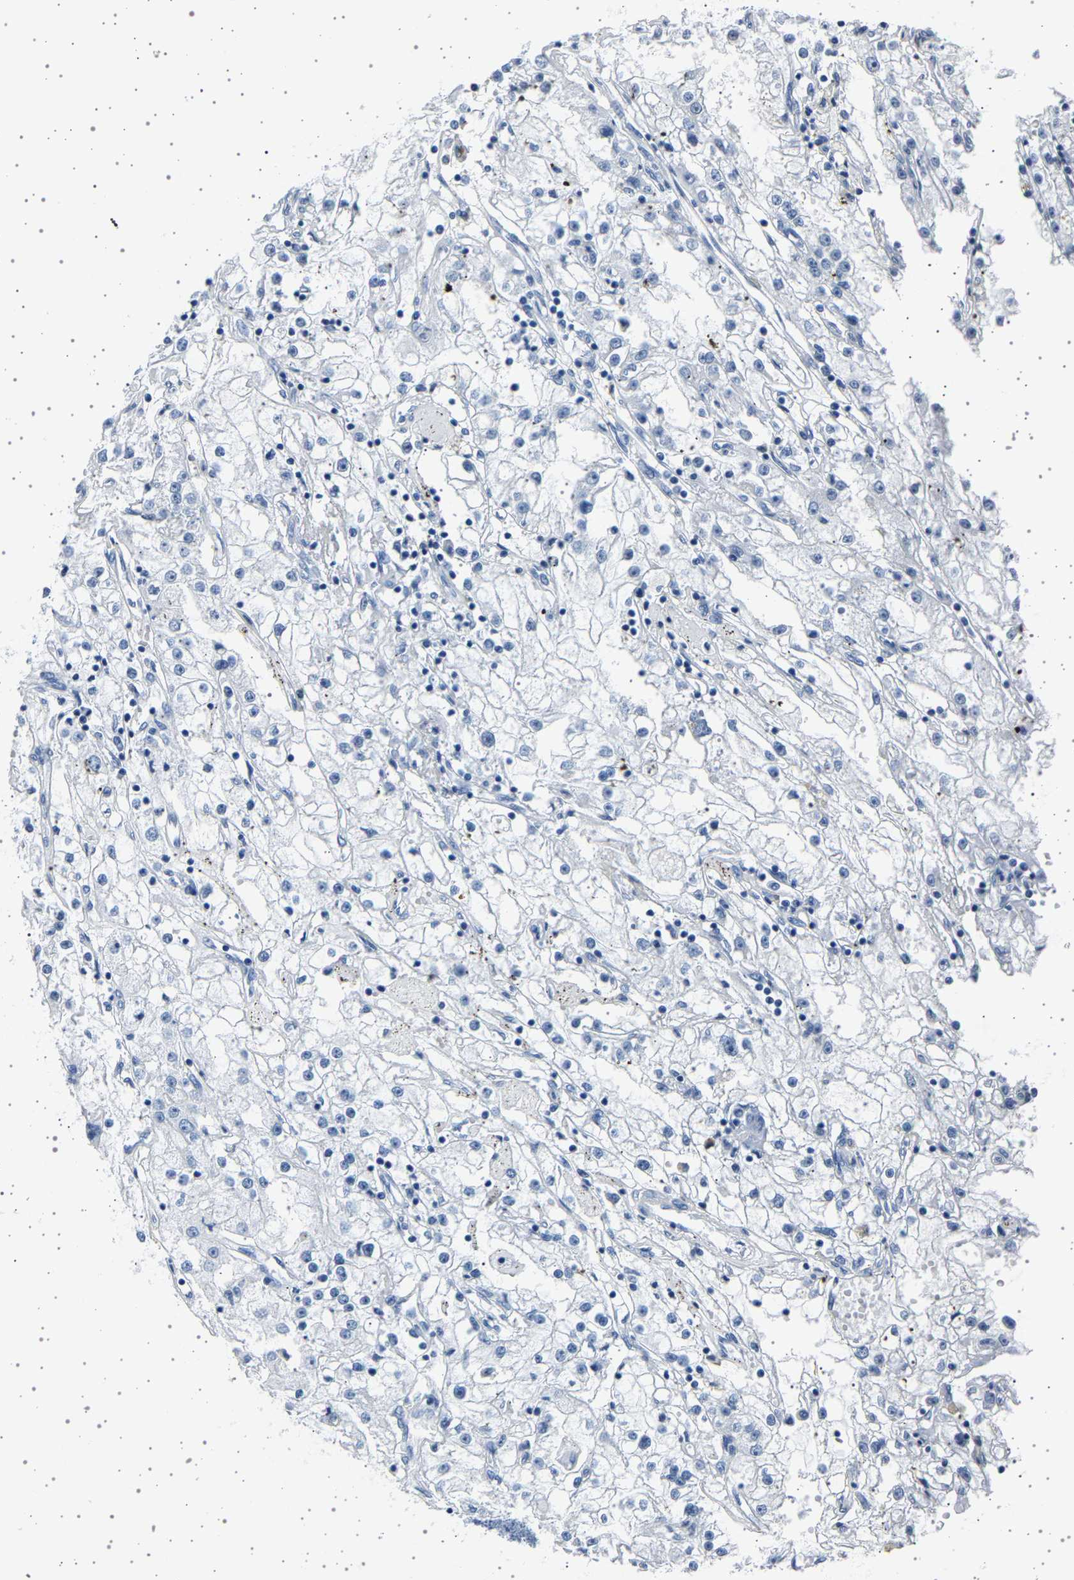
{"staining": {"intensity": "negative", "quantity": "none", "location": "none"}, "tissue": "renal cancer", "cell_type": "Tumor cells", "image_type": "cancer", "snomed": [{"axis": "morphology", "description": "Adenocarcinoma, NOS"}, {"axis": "topography", "description": "Kidney"}], "caption": "Tumor cells are negative for protein expression in human renal cancer (adenocarcinoma).", "gene": "TFF3", "patient": {"sex": "male", "age": 56}}